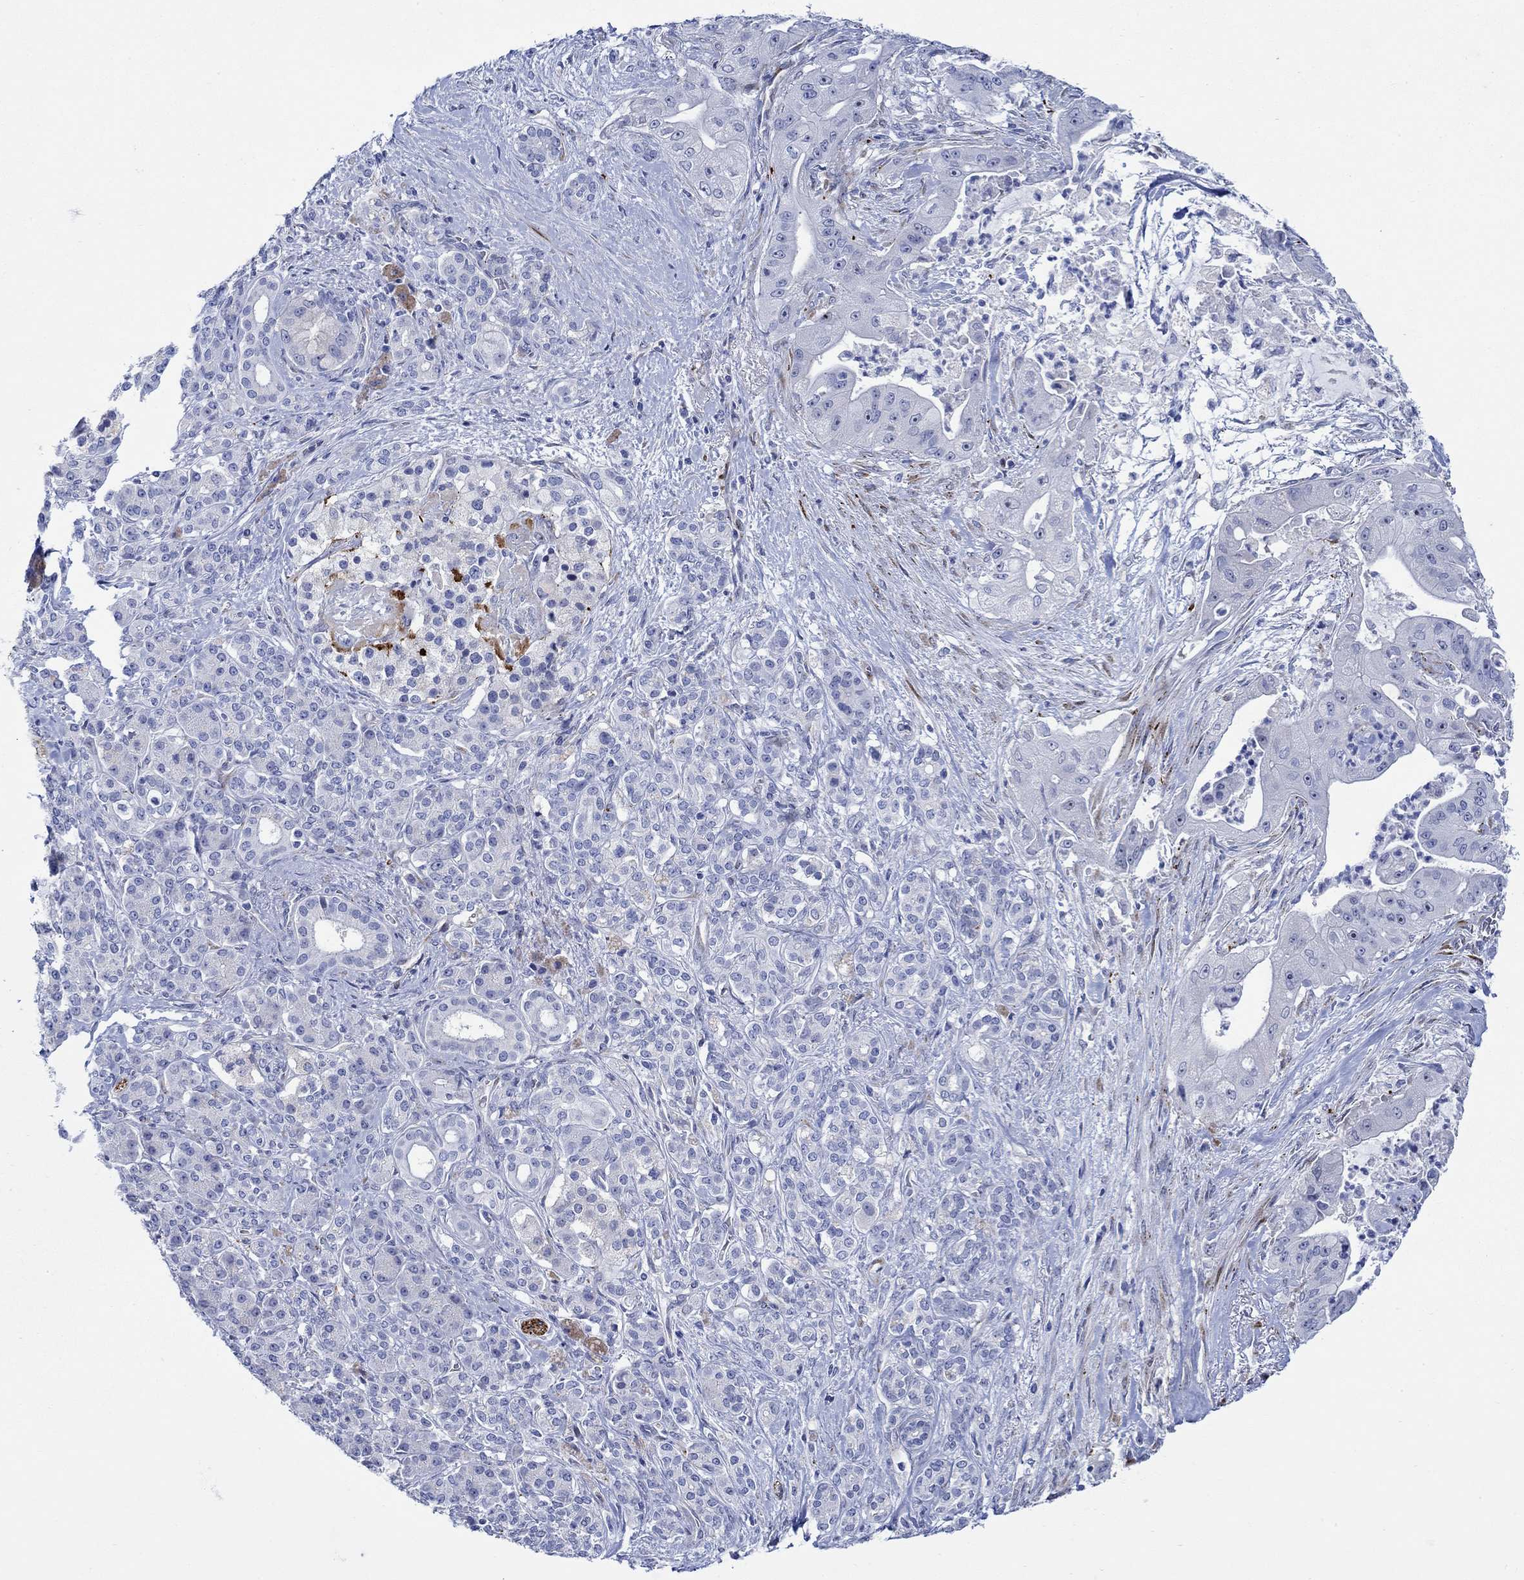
{"staining": {"intensity": "negative", "quantity": "none", "location": "none"}, "tissue": "pancreatic cancer", "cell_type": "Tumor cells", "image_type": "cancer", "snomed": [{"axis": "morphology", "description": "Normal tissue, NOS"}, {"axis": "morphology", "description": "Inflammation, NOS"}, {"axis": "morphology", "description": "Adenocarcinoma, NOS"}, {"axis": "topography", "description": "Pancreas"}], "caption": "Immunohistochemistry (IHC) histopathology image of pancreatic cancer (adenocarcinoma) stained for a protein (brown), which reveals no staining in tumor cells. (Stains: DAB (3,3'-diaminobenzidine) immunohistochemistry (IHC) with hematoxylin counter stain, Microscopy: brightfield microscopy at high magnification).", "gene": "KSR2", "patient": {"sex": "male", "age": 57}}